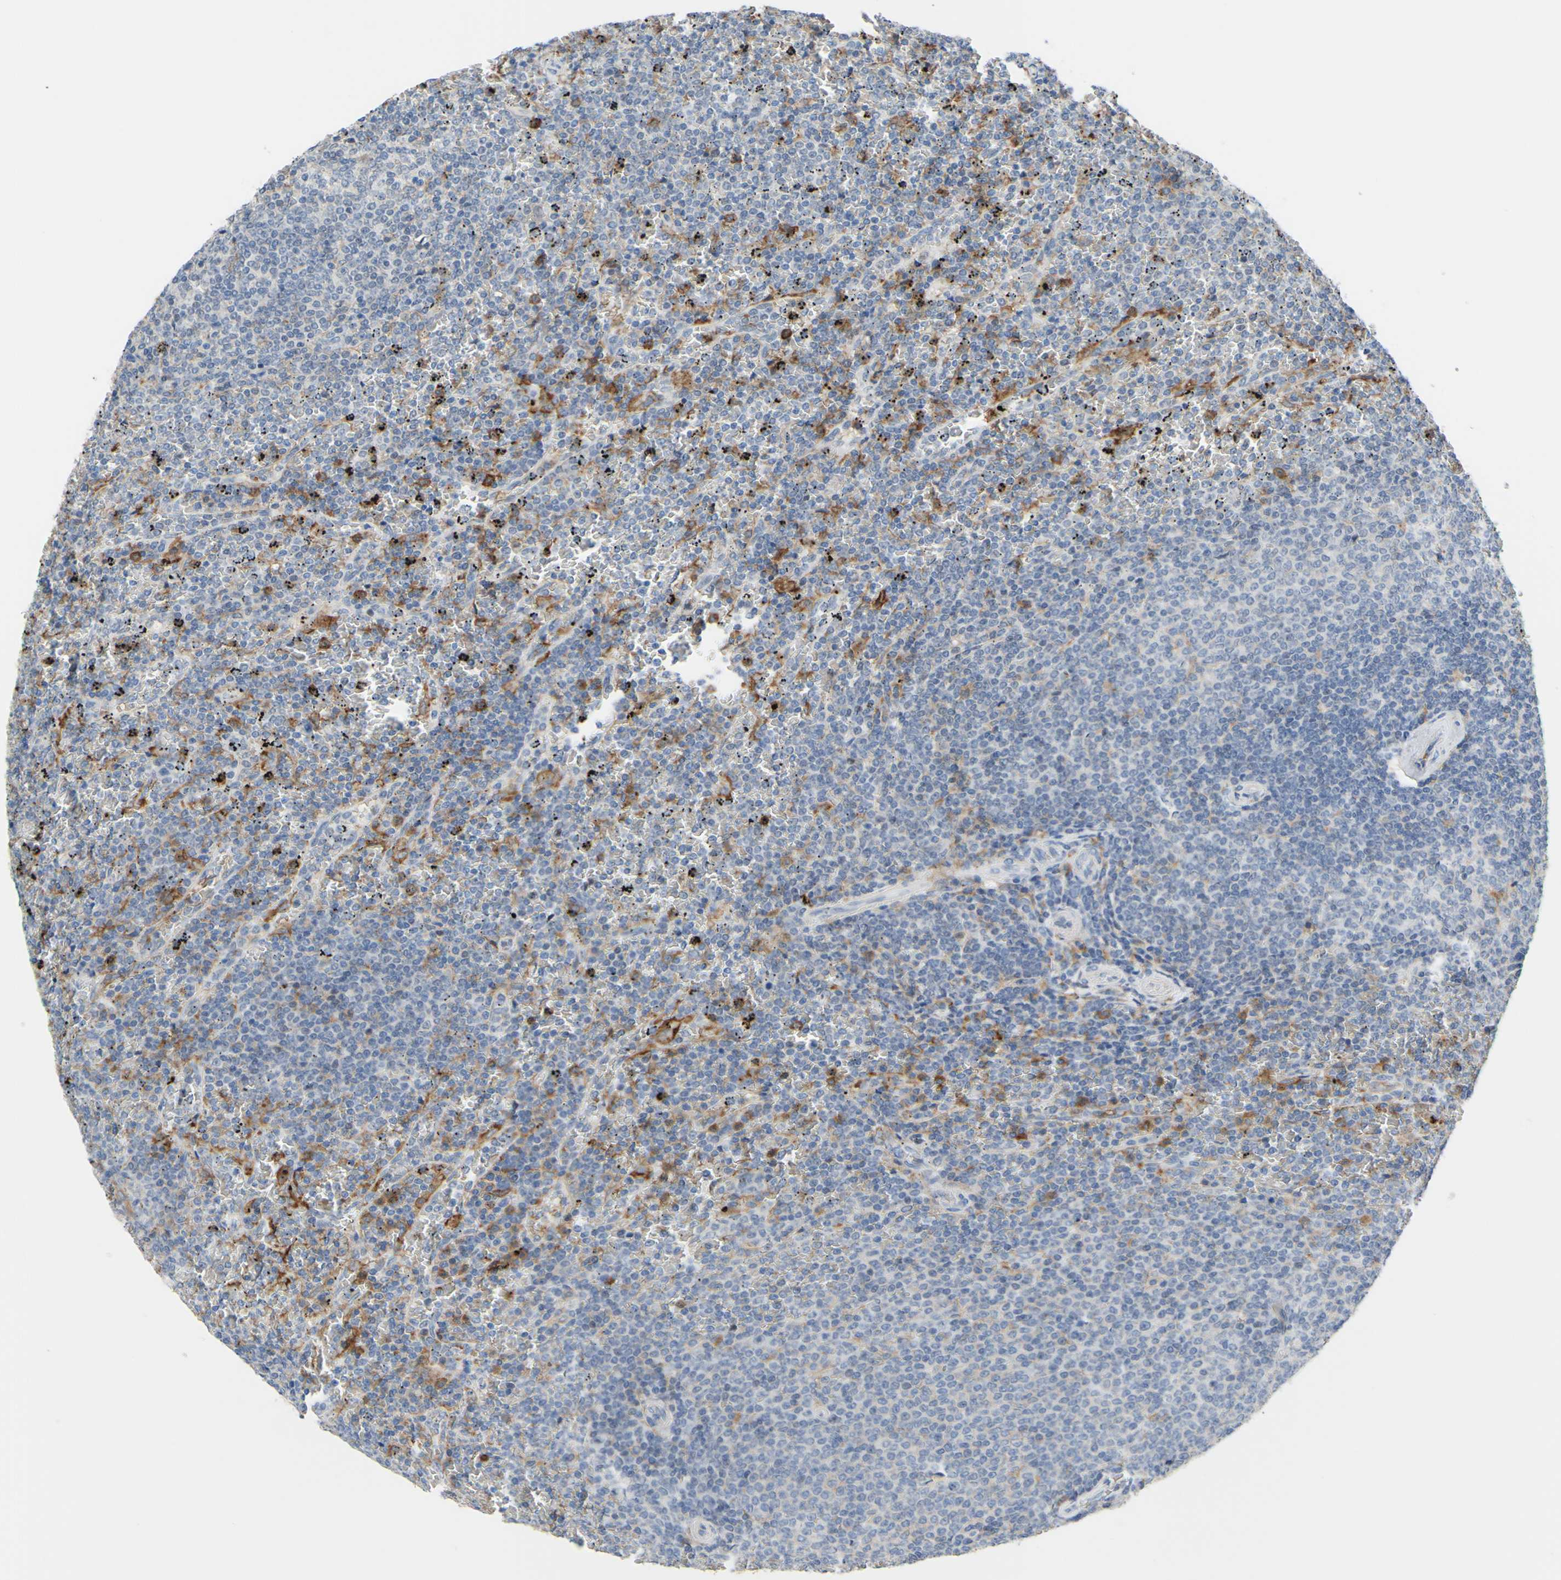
{"staining": {"intensity": "negative", "quantity": "none", "location": "none"}, "tissue": "lymphoma", "cell_type": "Tumor cells", "image_type": "cancer", "snomed": [{"axis": "morphology", "description": "Malignant lymphoma, non-Hodgkin's type, Low grade"}, {"axis": "topography", "description": "Spleen"}], "caption": "This is an immunohistochemistry histopathology image of human low-grade malignant lymphoma, non-Hodgkin's type. There is no expression in tumor cells.", "gene": "FCGR2A", "patient": {"sex": "female", "age": 77}}